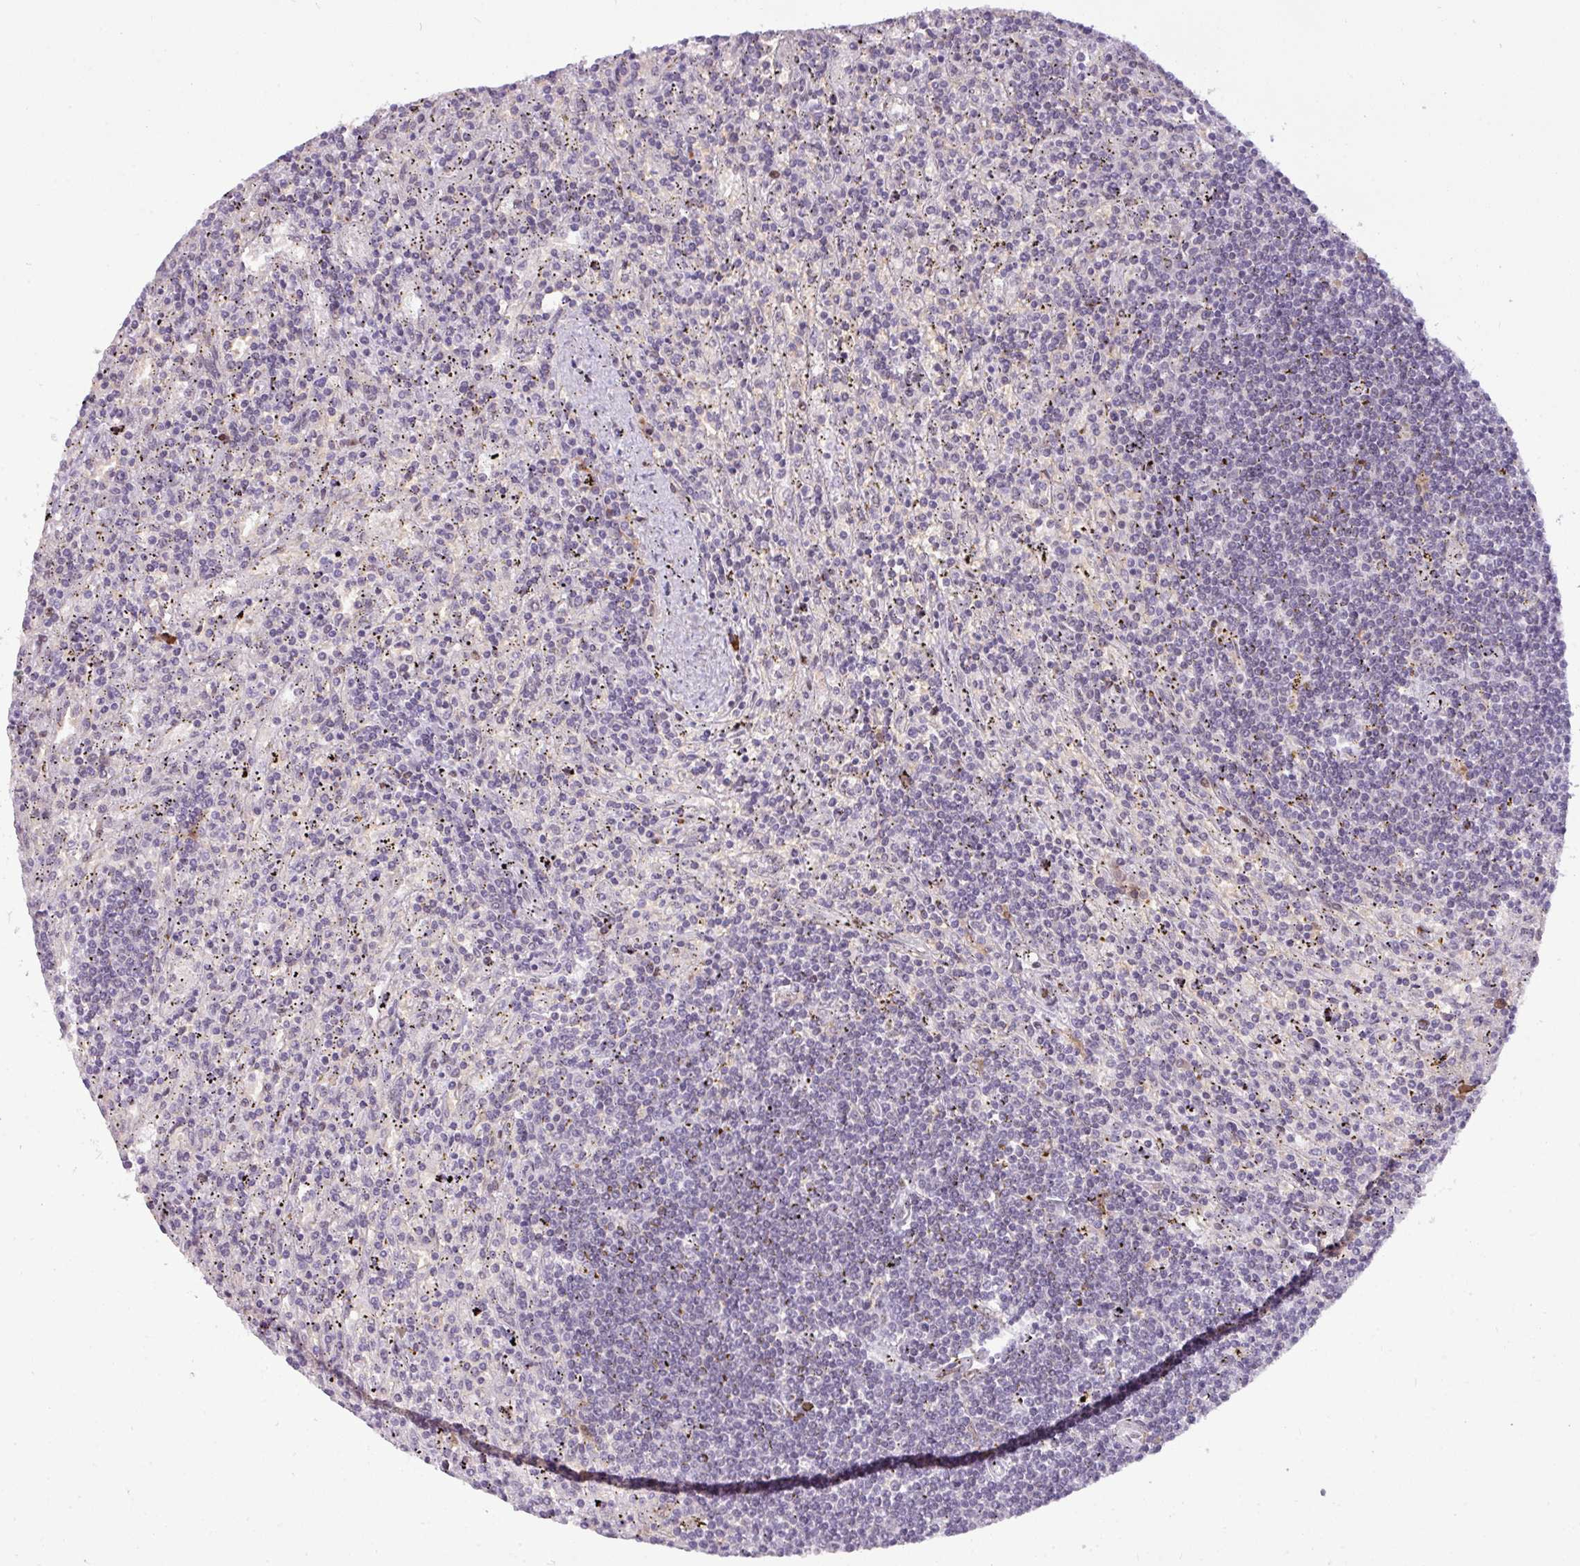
{"staining": {"intensity": "negative", "quantity": "none", "location": "none"}, "tissue": "lymphoma", "cell_type": "Tumor cells", "image_type": "cancer", "snomed": [{"axis": "morphology", "description": "Malignant lymphoma, non-Hodgkin's type, Low grade"}, {"axis": "topography", "description": "Spleen"}], "caption": "Tumor cells are negative for protein expression in human malignant lymphoma, non-Hodgkin's type (low-grade).", "gene": "SLC66A2", "patient": {"sex": "male", "age": 76}}